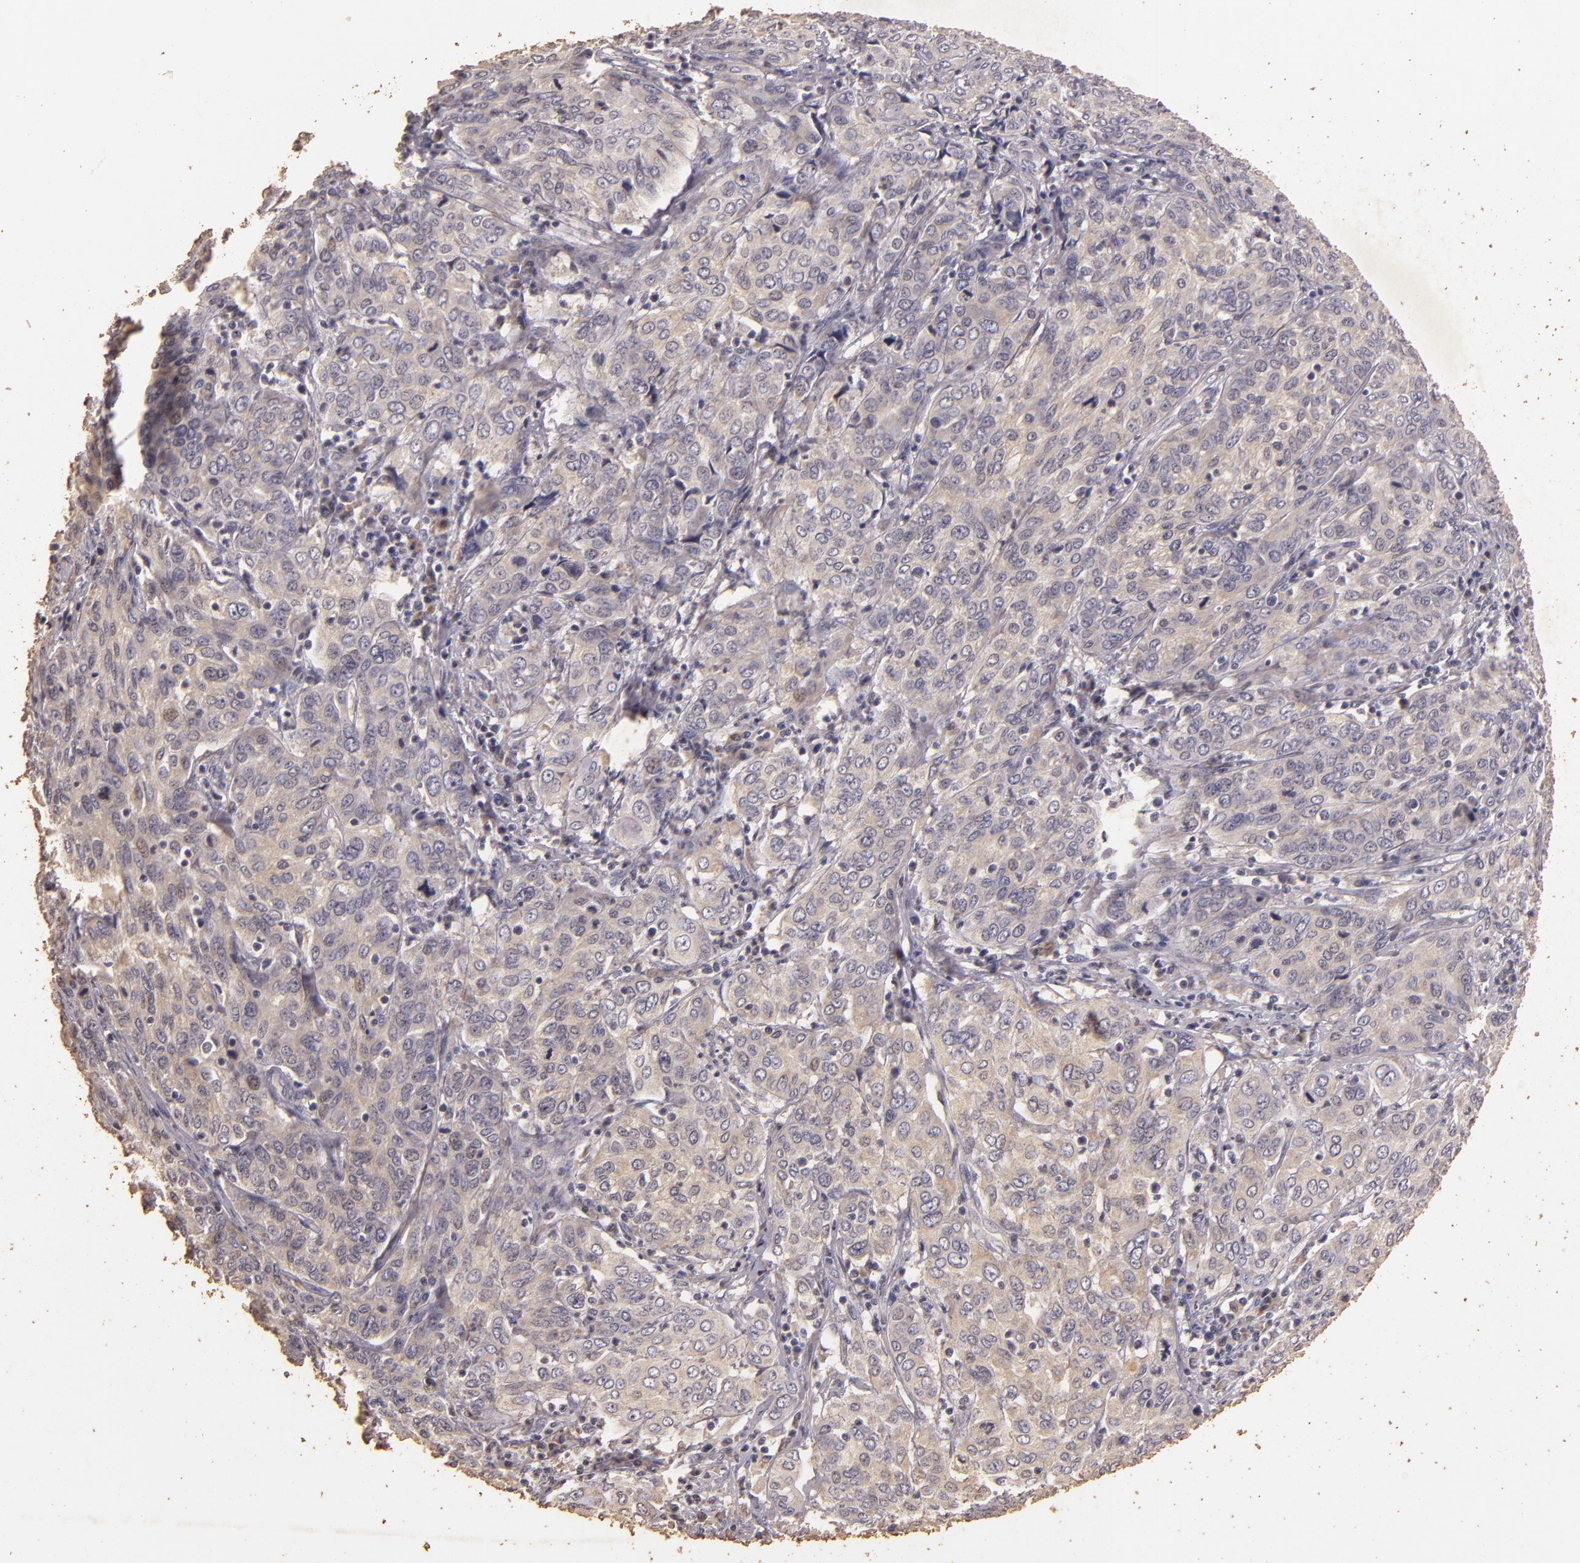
{"staining": {"intensity": "weak", "quantity": "25%-75%", "location": "cytoplasmic/membranous"}, "tissue": "cervical cancer", "cell_type": "Tumor cells", "image_type": "cancer", "snomed": [{"axis": "morphology", "description": "Squamous cell carcinoma, NOS"}, {"axis": "topography", "description": "Cervix"}], "caption": "Human cervical cancer stained for a protein (brown) shows weak cytoplasmic/membranous positive positivity in approximately 25%-75% of tumor cells.", "gene": "BCL2L13", "patient": {"sex": "female", "age": 38}}